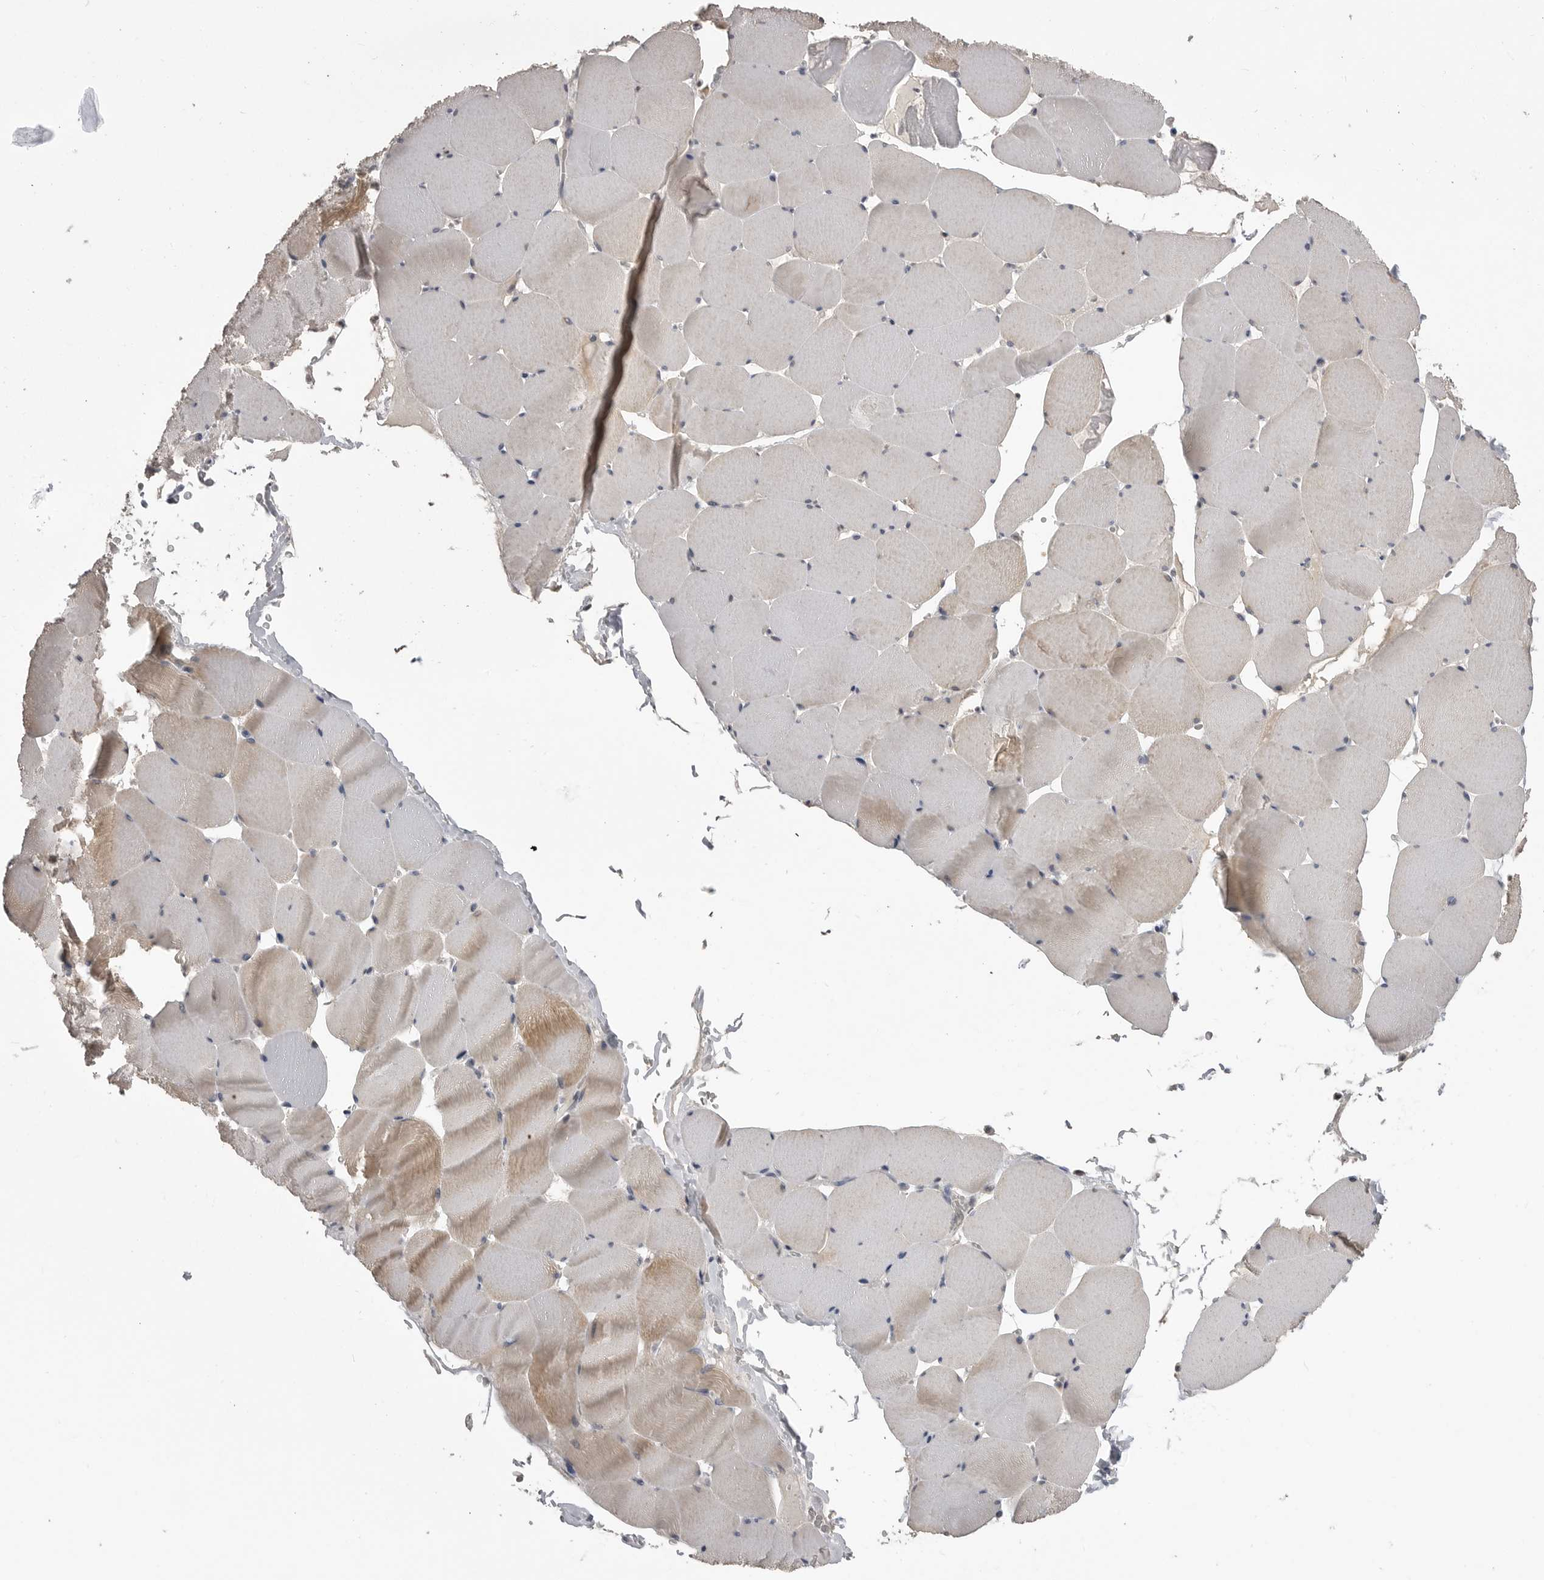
{"staining": {"intensity": "weak", "quantity": "25%-75%", "location": "cytoplasmic/membranous"}, "tissue": "skeletal muscle", "cell_type": "Myocytes", "image_type": "normal", "snomed": [{"axis": "morphology", "description": "Normal tissue, NOS"}, {"axis": "topography", "description": "Skeletal muscle"}], "caption": "An IHC image of unremarkable tissue is shown. Protein staining in brown labels weak cytoplasmic/membranous positivity in skeletal muscle within myocytes. The staining is performed using DAB brown chromogen to label protein expression. The nuclei are counter-stained blue using hematoxylin.", "gene": "PLEKHF1", "patient": {"sex": "male", "age": 62}}